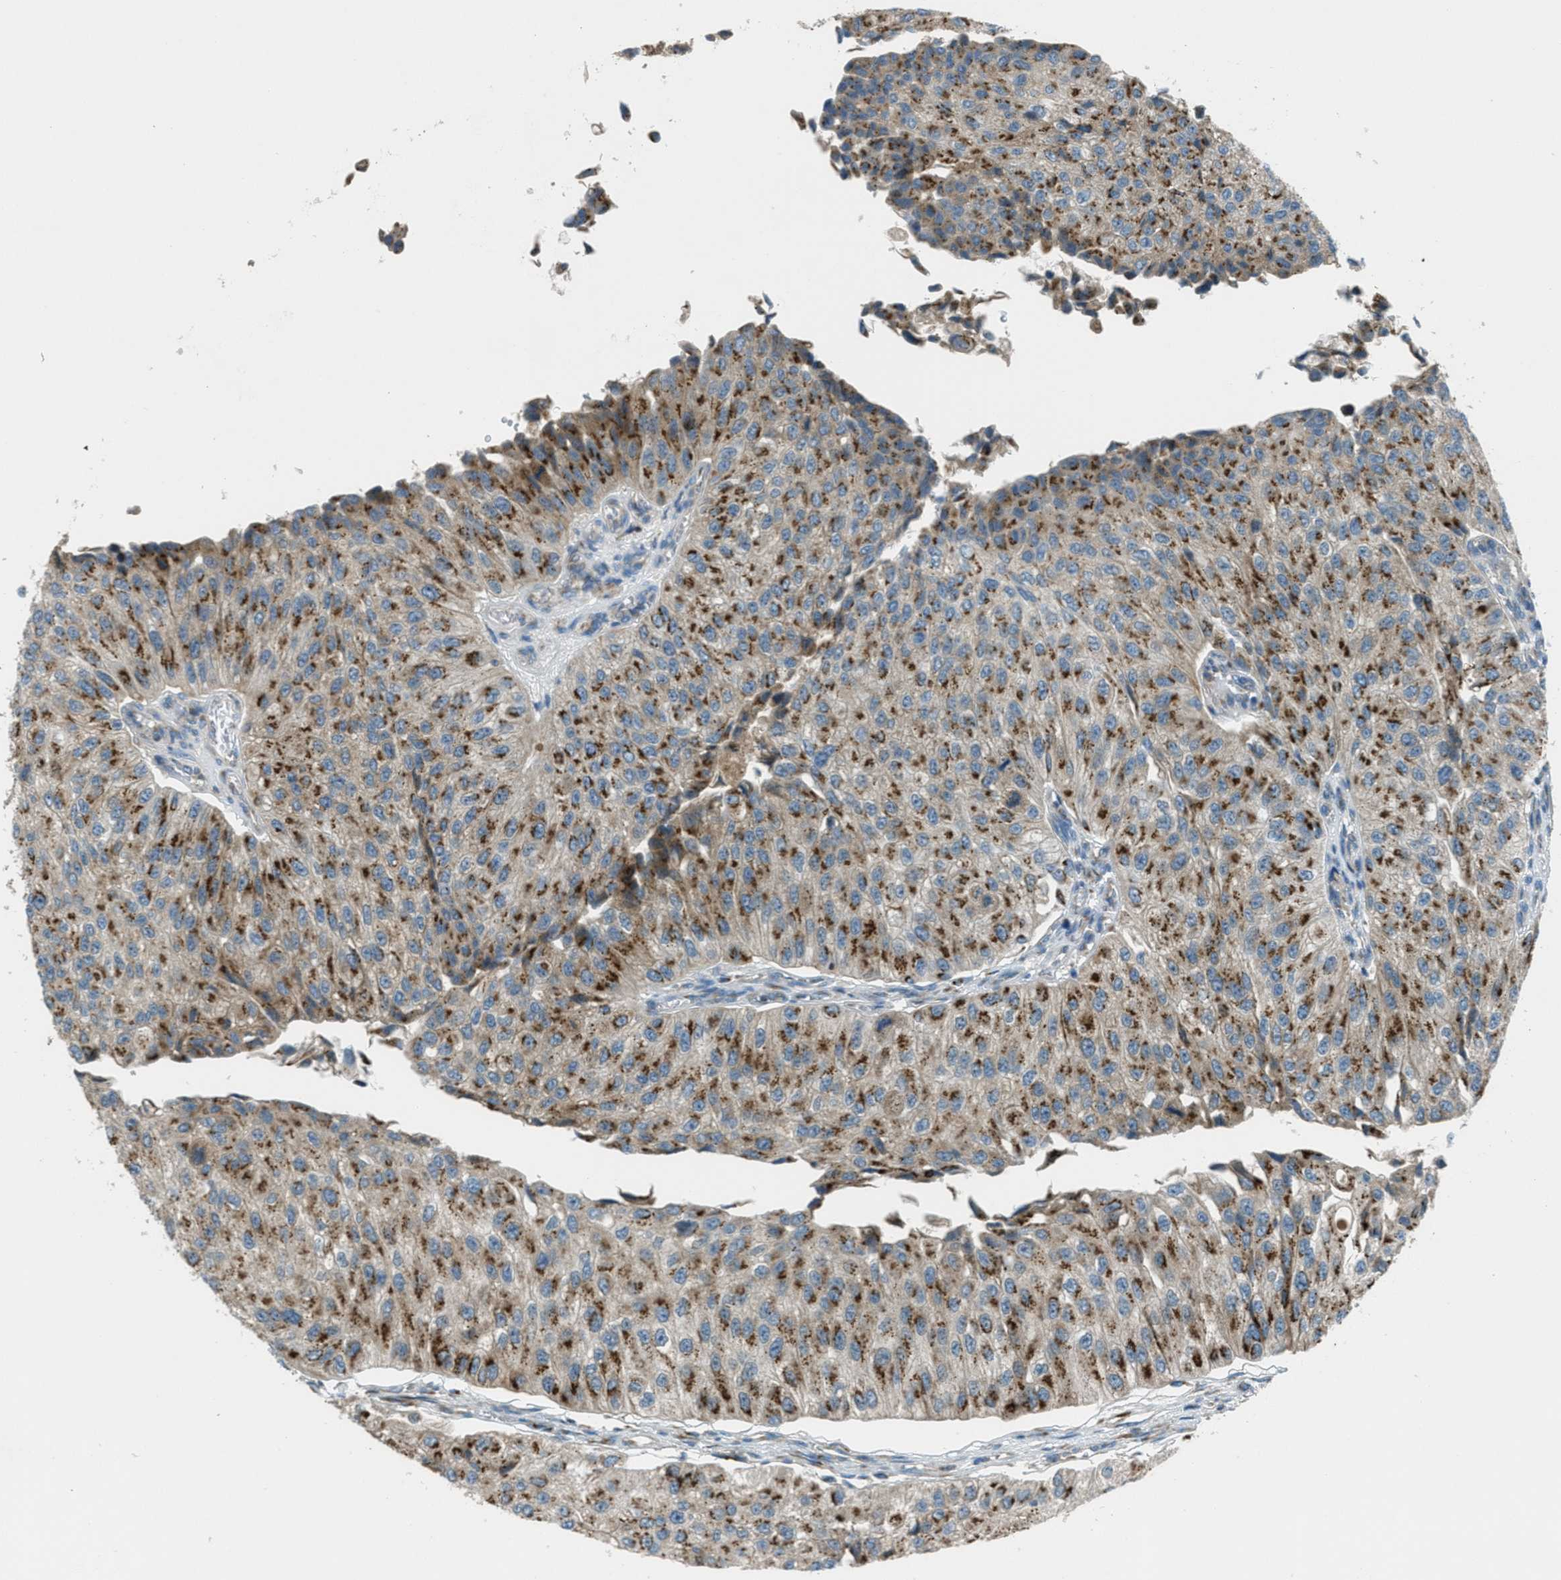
{"staining": {"intensity": "moderate", "quantity": ">75%", "location": "cytoplasmic/membranous"}, "tissue": "urothelial cancer", "cell_type": "Tumor cells", "image_type": "cancer", "snomed": [{"axis": "morphology", "description": "Urothelial carcinoma, High grade"}, {"axis": "topography", "description": "Kidney"}, {"axis": "topography", "description": "Urinary bladder"}], "caption": "This photomicrograph shows IHC staining of urothelial carcinoma (high-grade), with medium moderate cytoplasmic/membranous staining in approximately >75% of tumor cells.", "gene": "BCKDK", "patient": {"sex": "male", "age": 77}}